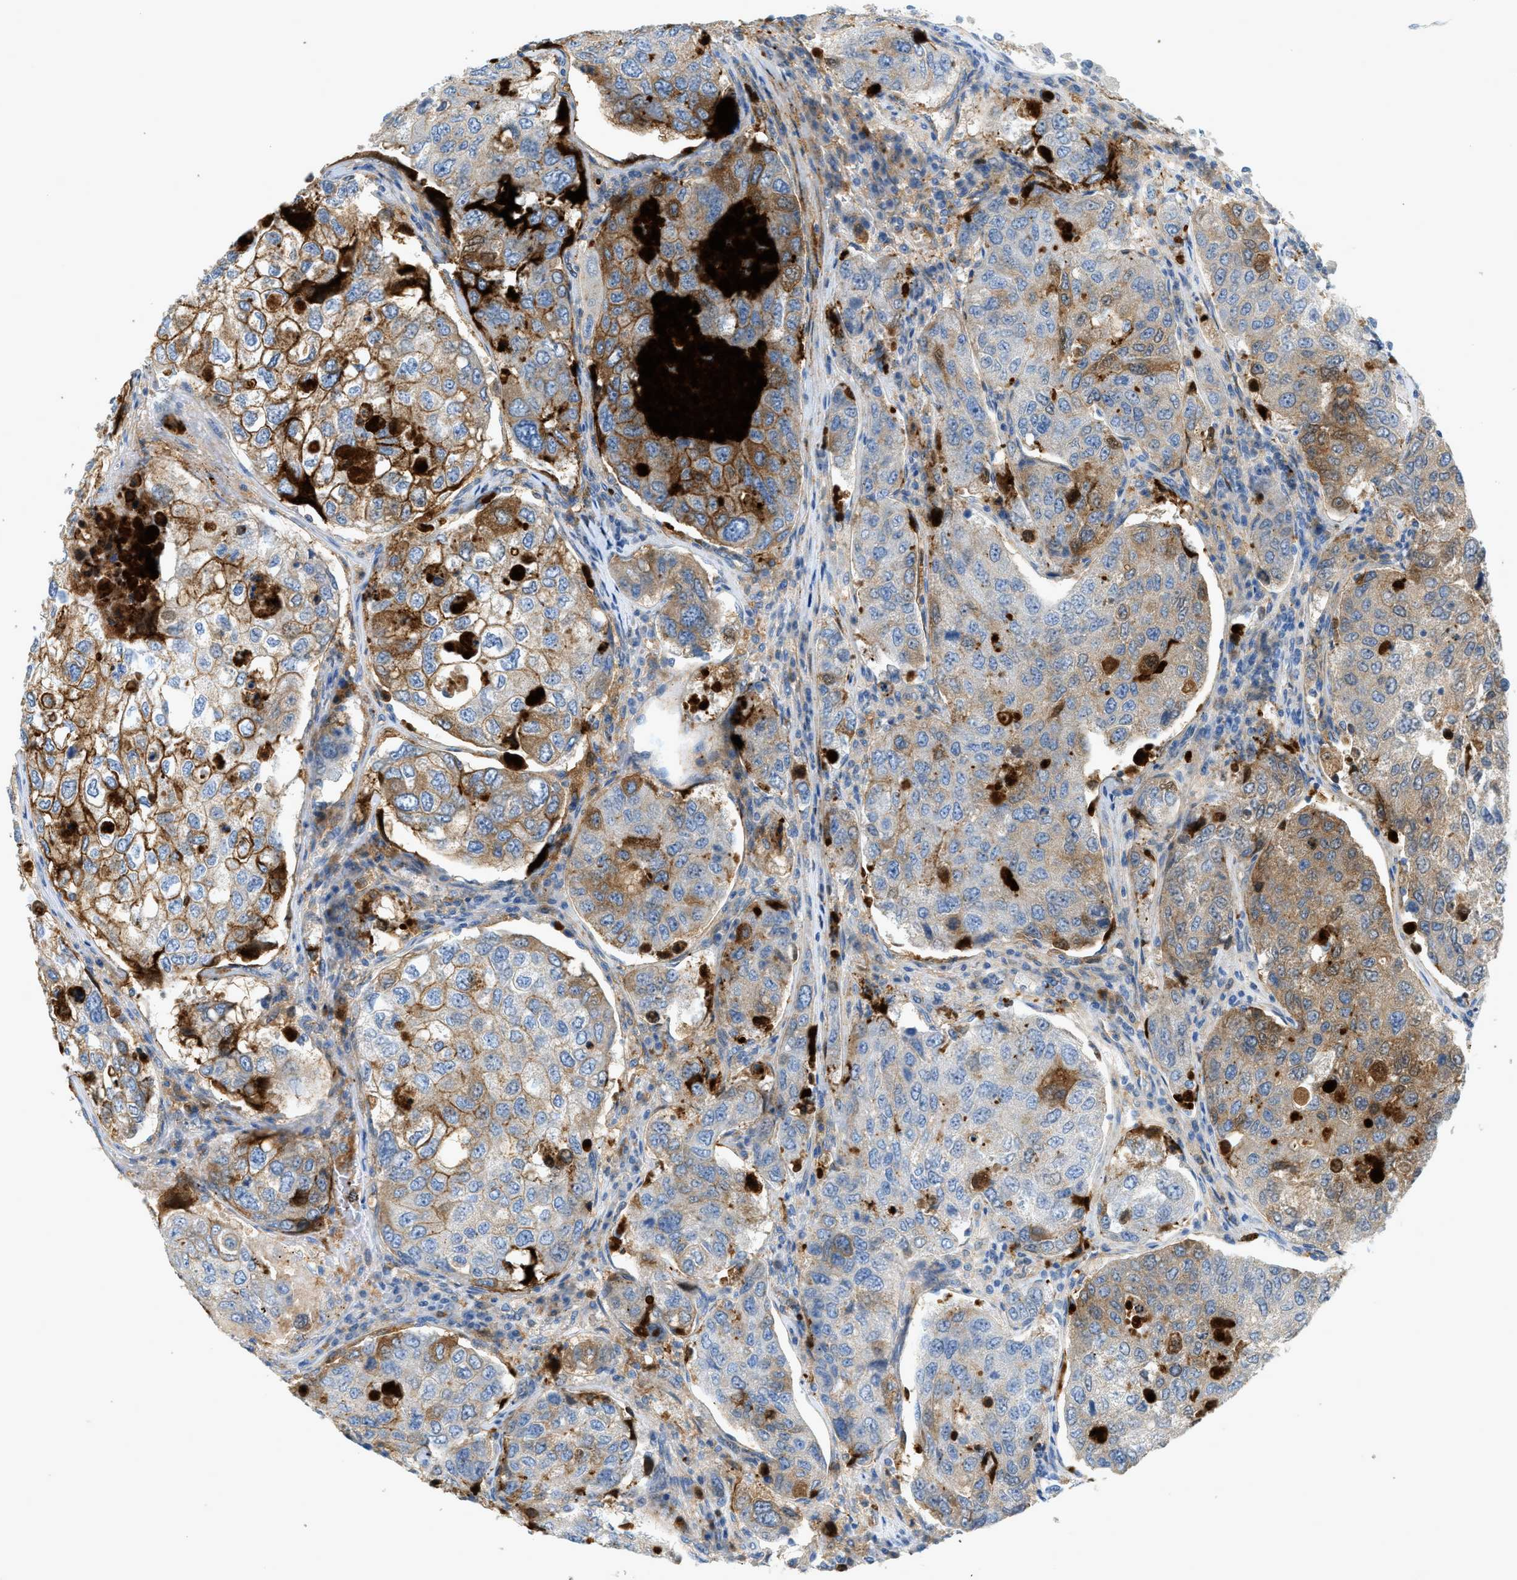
{"staining": {"intensity": "moderate", "quantity": "25%-75%", "location": "cytoplasmic/membranous"}, "tissue": "urothelial cancer", "cell_type": "Tumor cells", "image_type": "cancer", "snomed": [{"axis": "morphology", "description": "Urothelial carcinoma, High grade"}, {"axis": "topography", "description": "Lymph node"}, {"axis": "topography", "description": "Urinary bladder"}], "caption": "Urothelial carcinoma (high-grade) stained with DAB (3,3'-diaminobenzidine) immunohistochemistry demonstrates medium levels of moderate cytoplasmic/membranous expression in about 25%-75% of tumor cells.", "gene": "F2", "patient": {"sex": "male", "age": 51}}